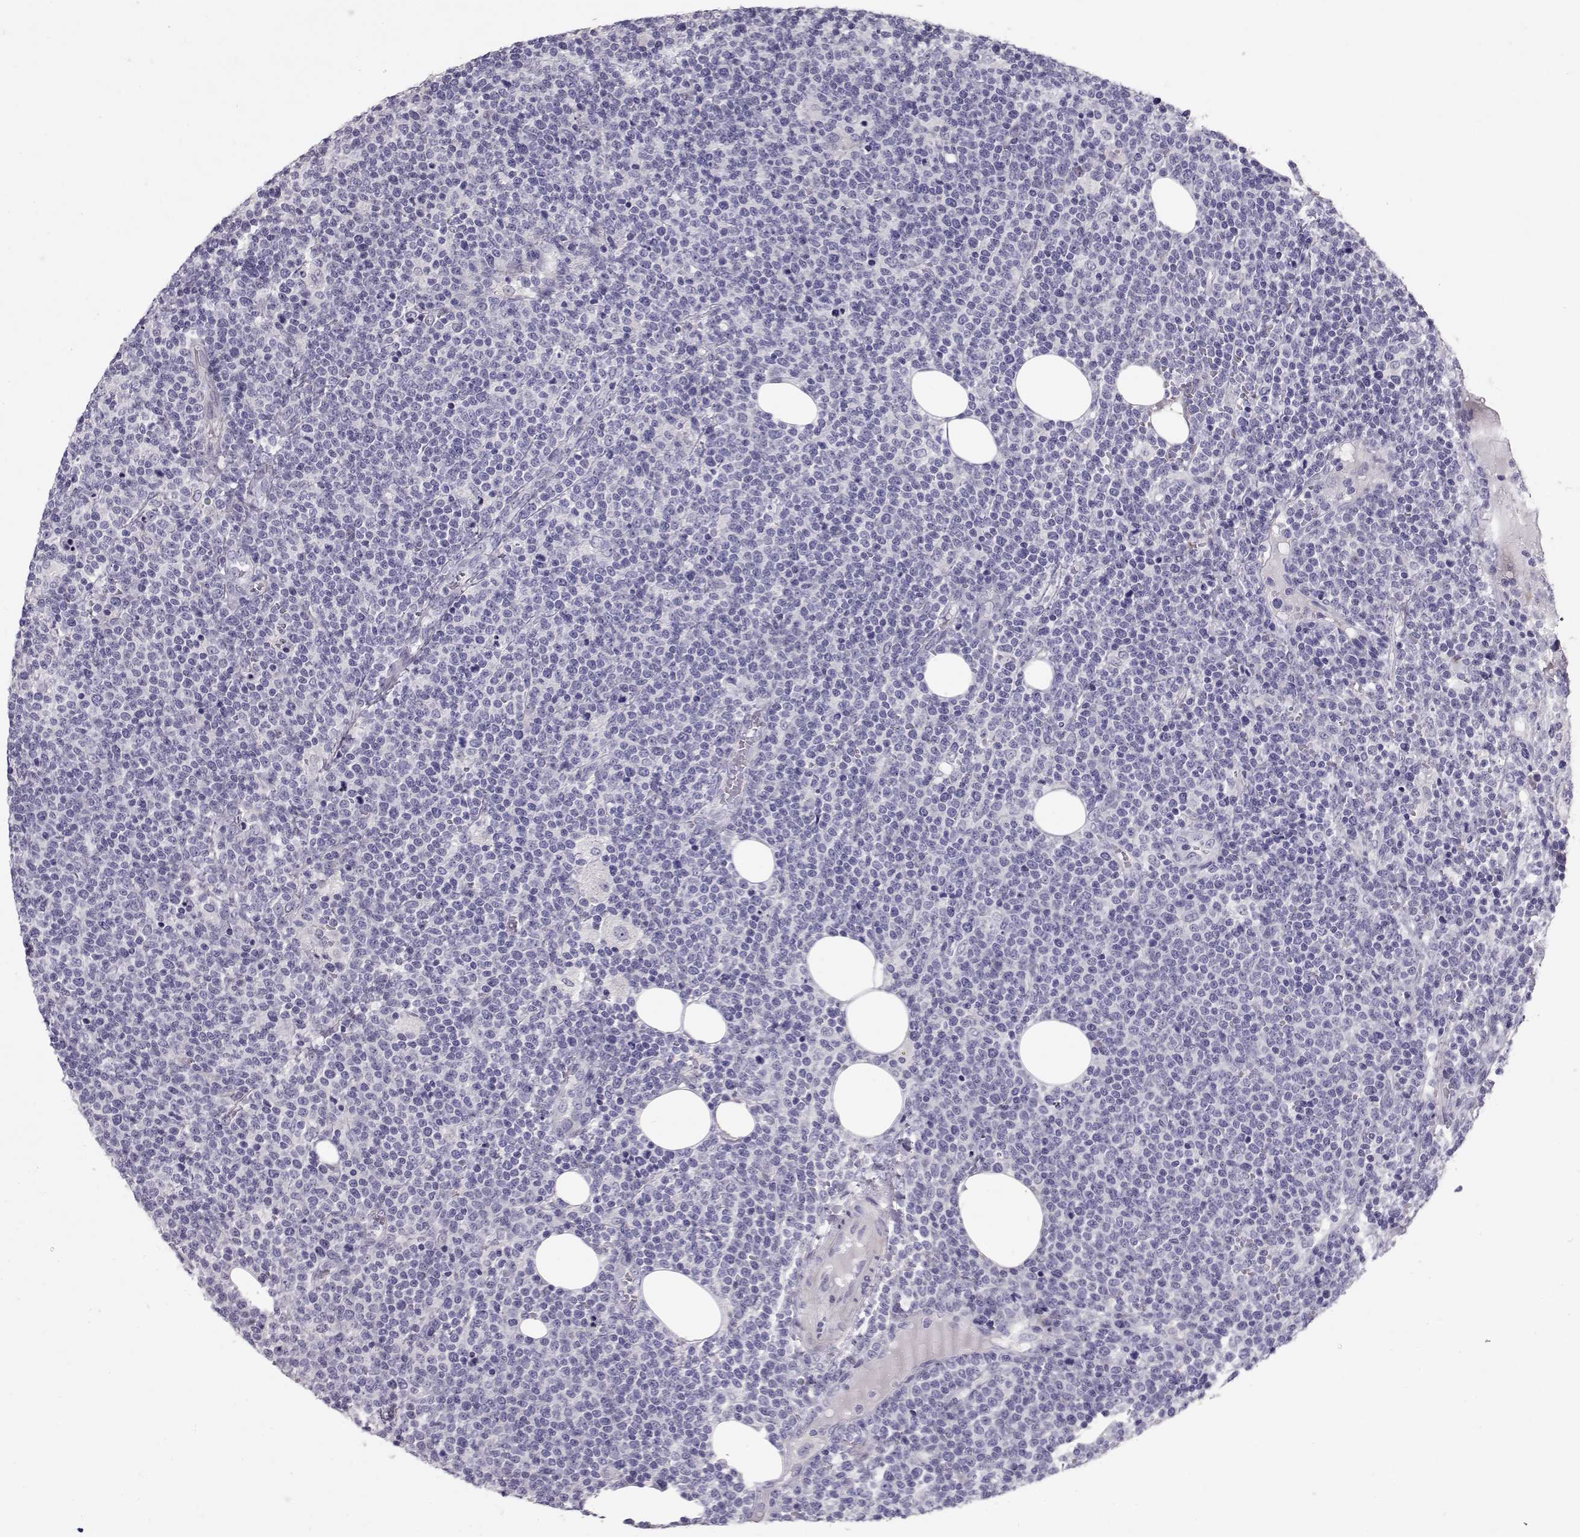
{"staining": {"intensity": "negative", "quantity": "none", "location": "none"}, "tissue": "lymphoma", "cell_type": "Tumor cells", "image_type": "cancer", "snomed": [{"axis": "morphology", "description": "Malignant lymphoma, non-Hodgkin's type, High grade"}, {"axis": "topography", "description": "Lymph node"}], "caption": "There is no significant expression in tumor cells of malignant lymphoma, non-Hodgkin's type (high-grade).", "gene": "RD3", "patient": {"sex": "male", "age": 61}}